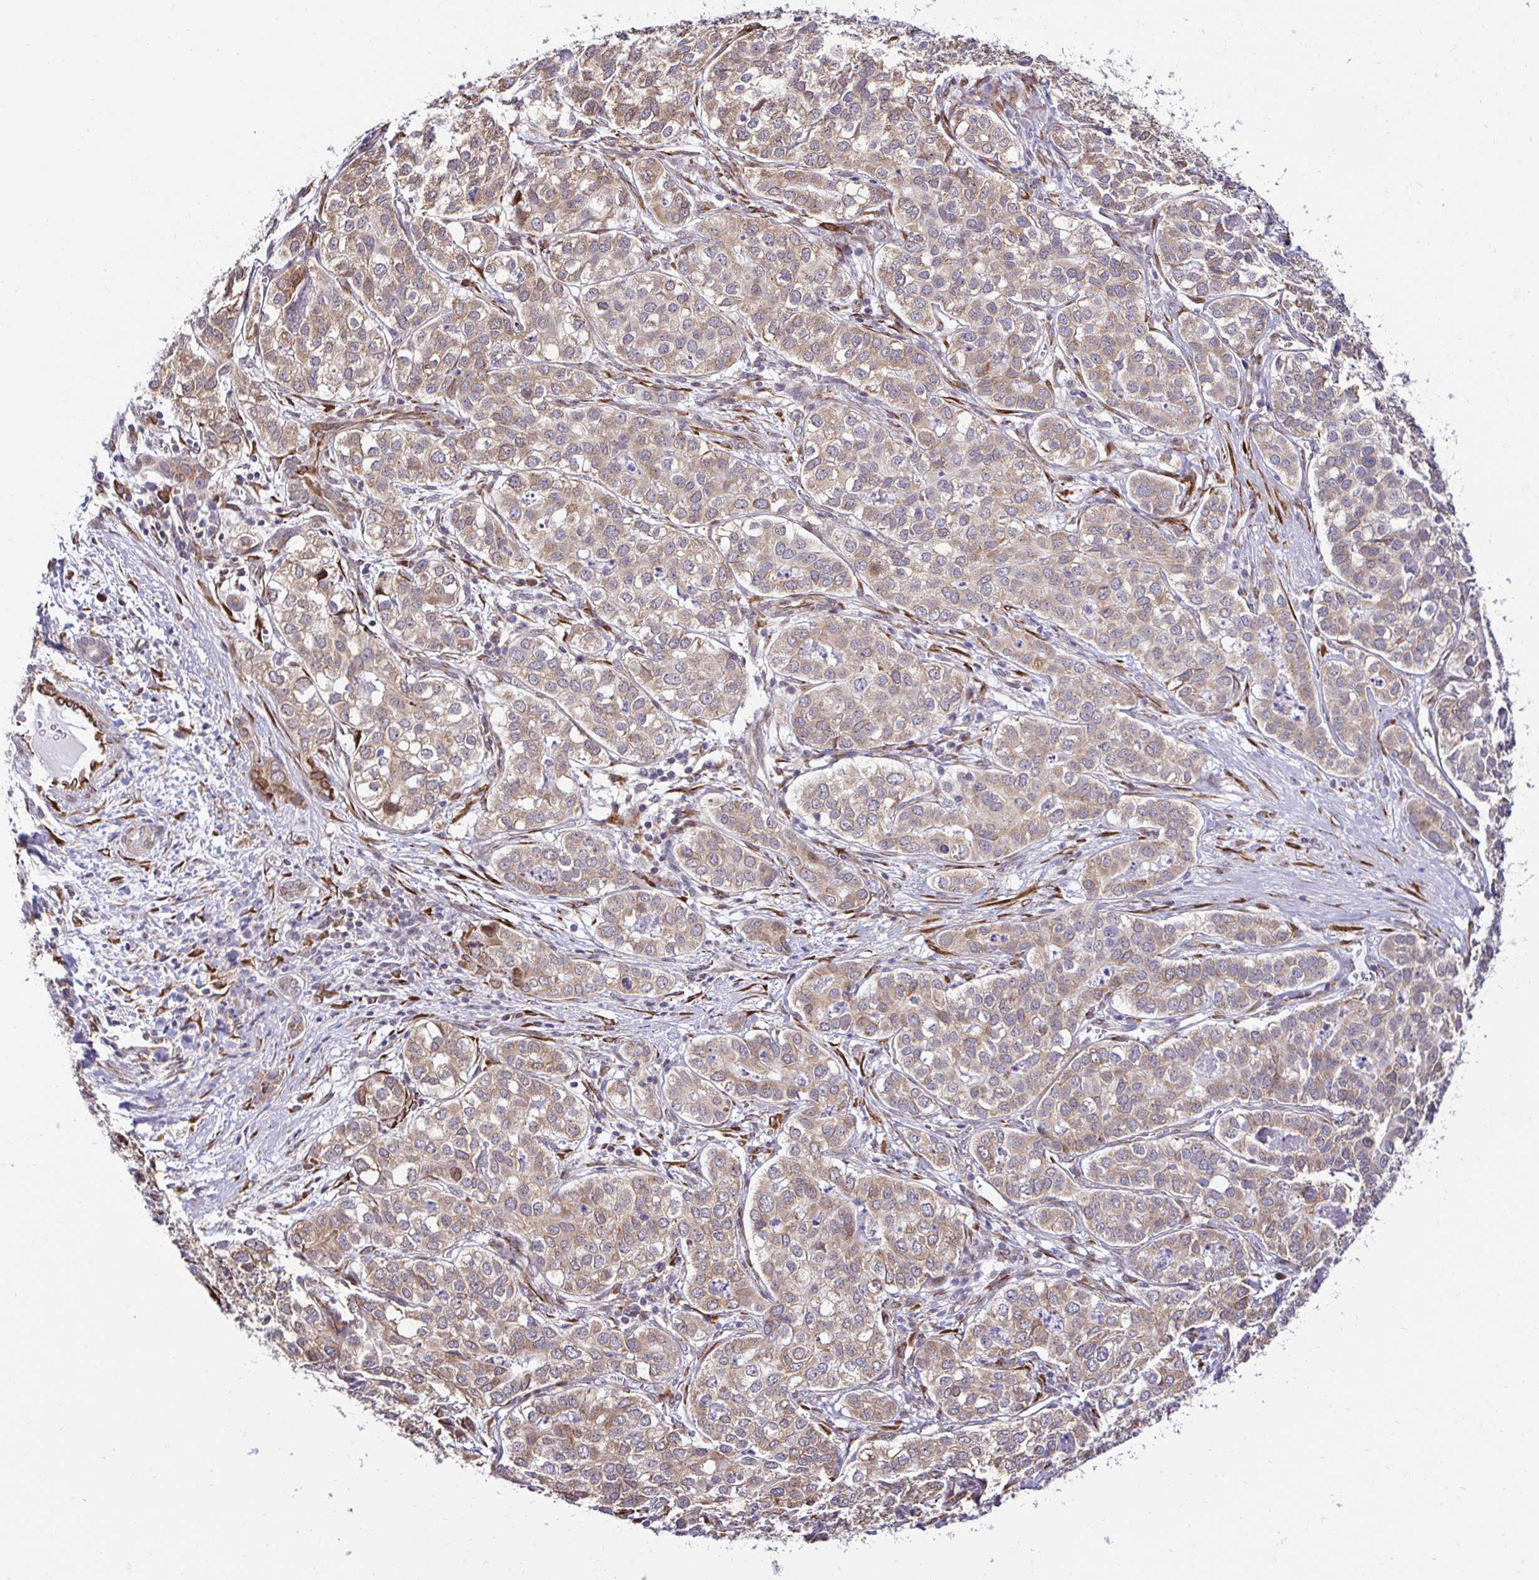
{"staining": {"intensity": "moderate", "quantity": ">75%", "location": "cytoplasmic/membranous"}, "tissue": "liver cancer", "cell_type": "Tumor cells", "image_type": "cancer", "snomed": [{"axis": "morphology", "description": "Cholangiocarcinoma"}, {"axis": "topography", "description": "Liver"}], "caption": "Moderate cytoplasmic/membranous expression is appreciated in about >75% of tumor cells in liver cancer.", "gene": "HPS1", "patient": {"sex": "male", "age": 56}}